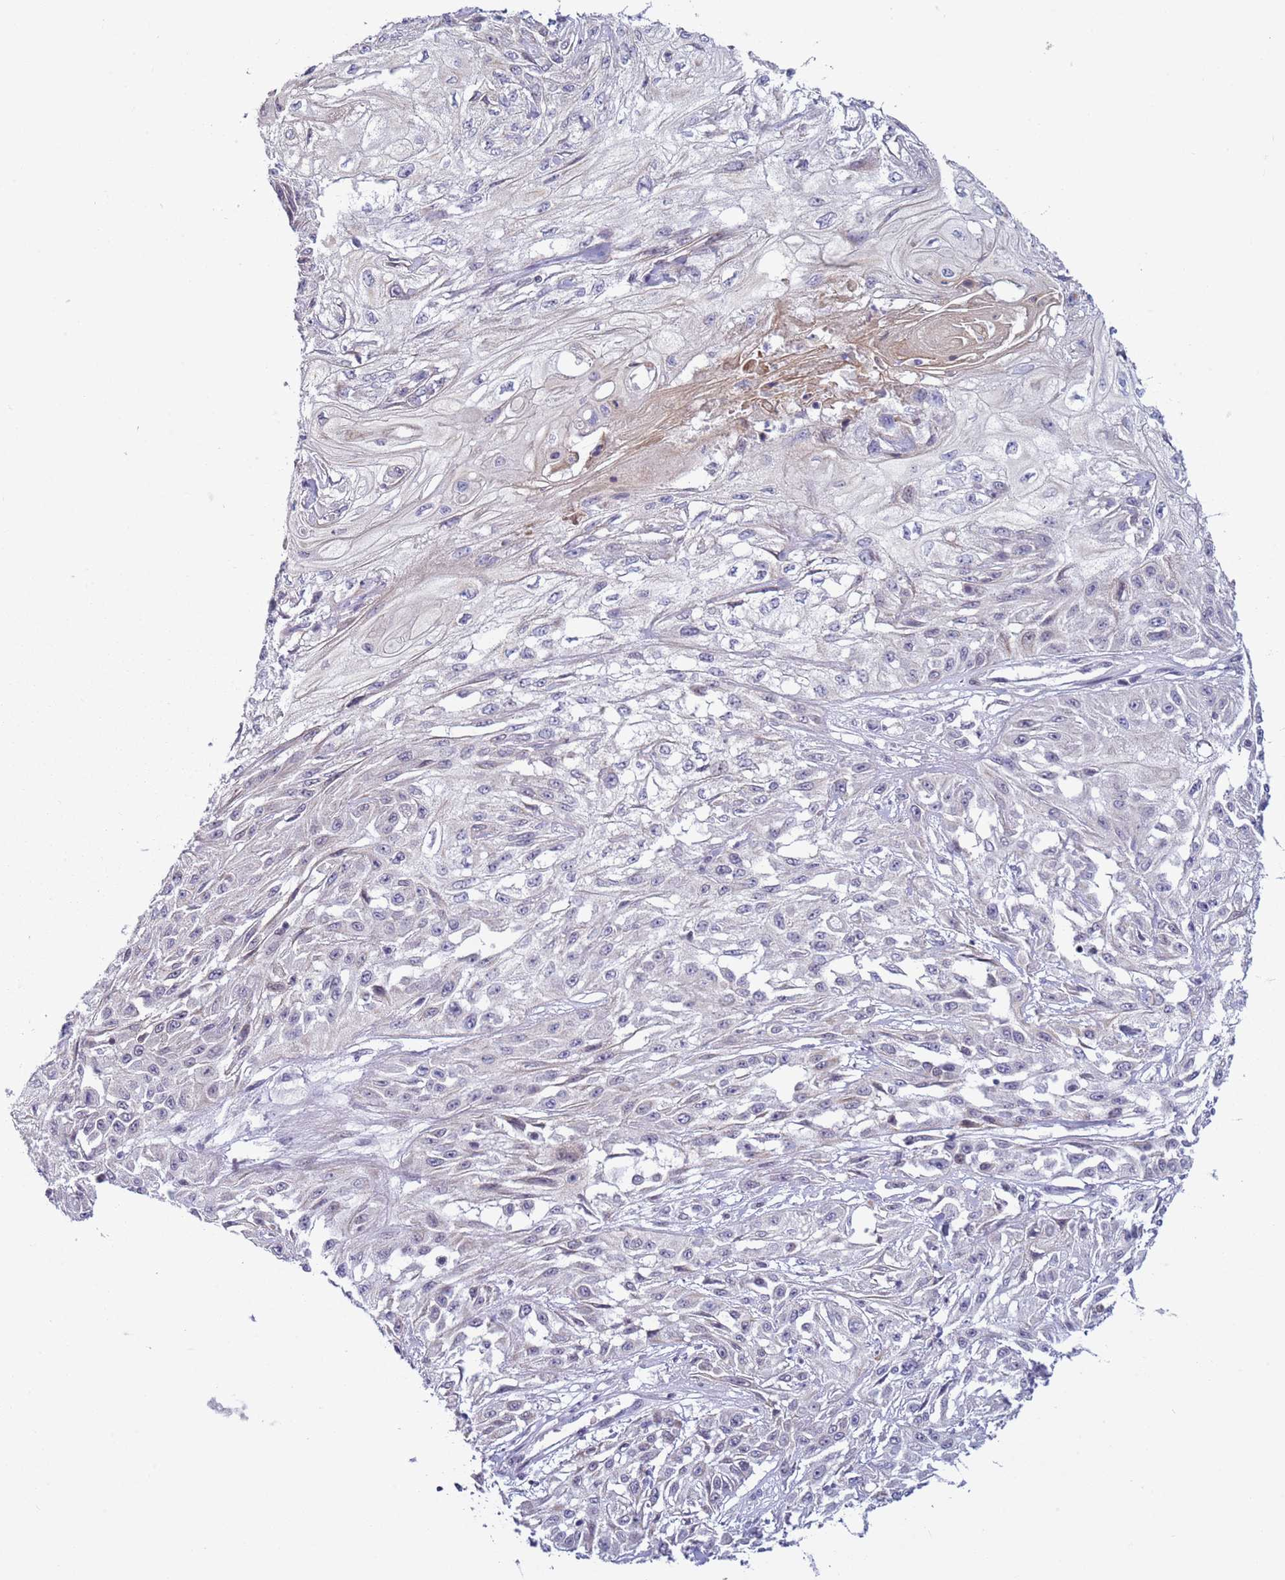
{"staining": {"intensity": "negative", "quantity": "none", "location": "none"}, "tissue": "skin cancer", "cell_type": "Tumor cells", "image_type": "cancer", "snomed": [{"axis": "morphology", "description": "Squamous cell carcinoma, NOS"}, {"axis": "morphology", "description": "Squamous cell carcinoma, metastatic, NOS"}, {"axis": "topography", "description": "Skin"}, {"axis": "topography", "description": "Lymph node"}], "caption": "A photomicrograph of human skin cancer is negative for staining in tumor cells. Brightfield microscopy of immunohistochemistry (IHC) stained with DAB (3,3'-diaminobenzidine) (brown) and hematoxylin (blue), captured at high magnification.", "gene": "NPAP1", "patient": {"sex": "male", "age": 75}}